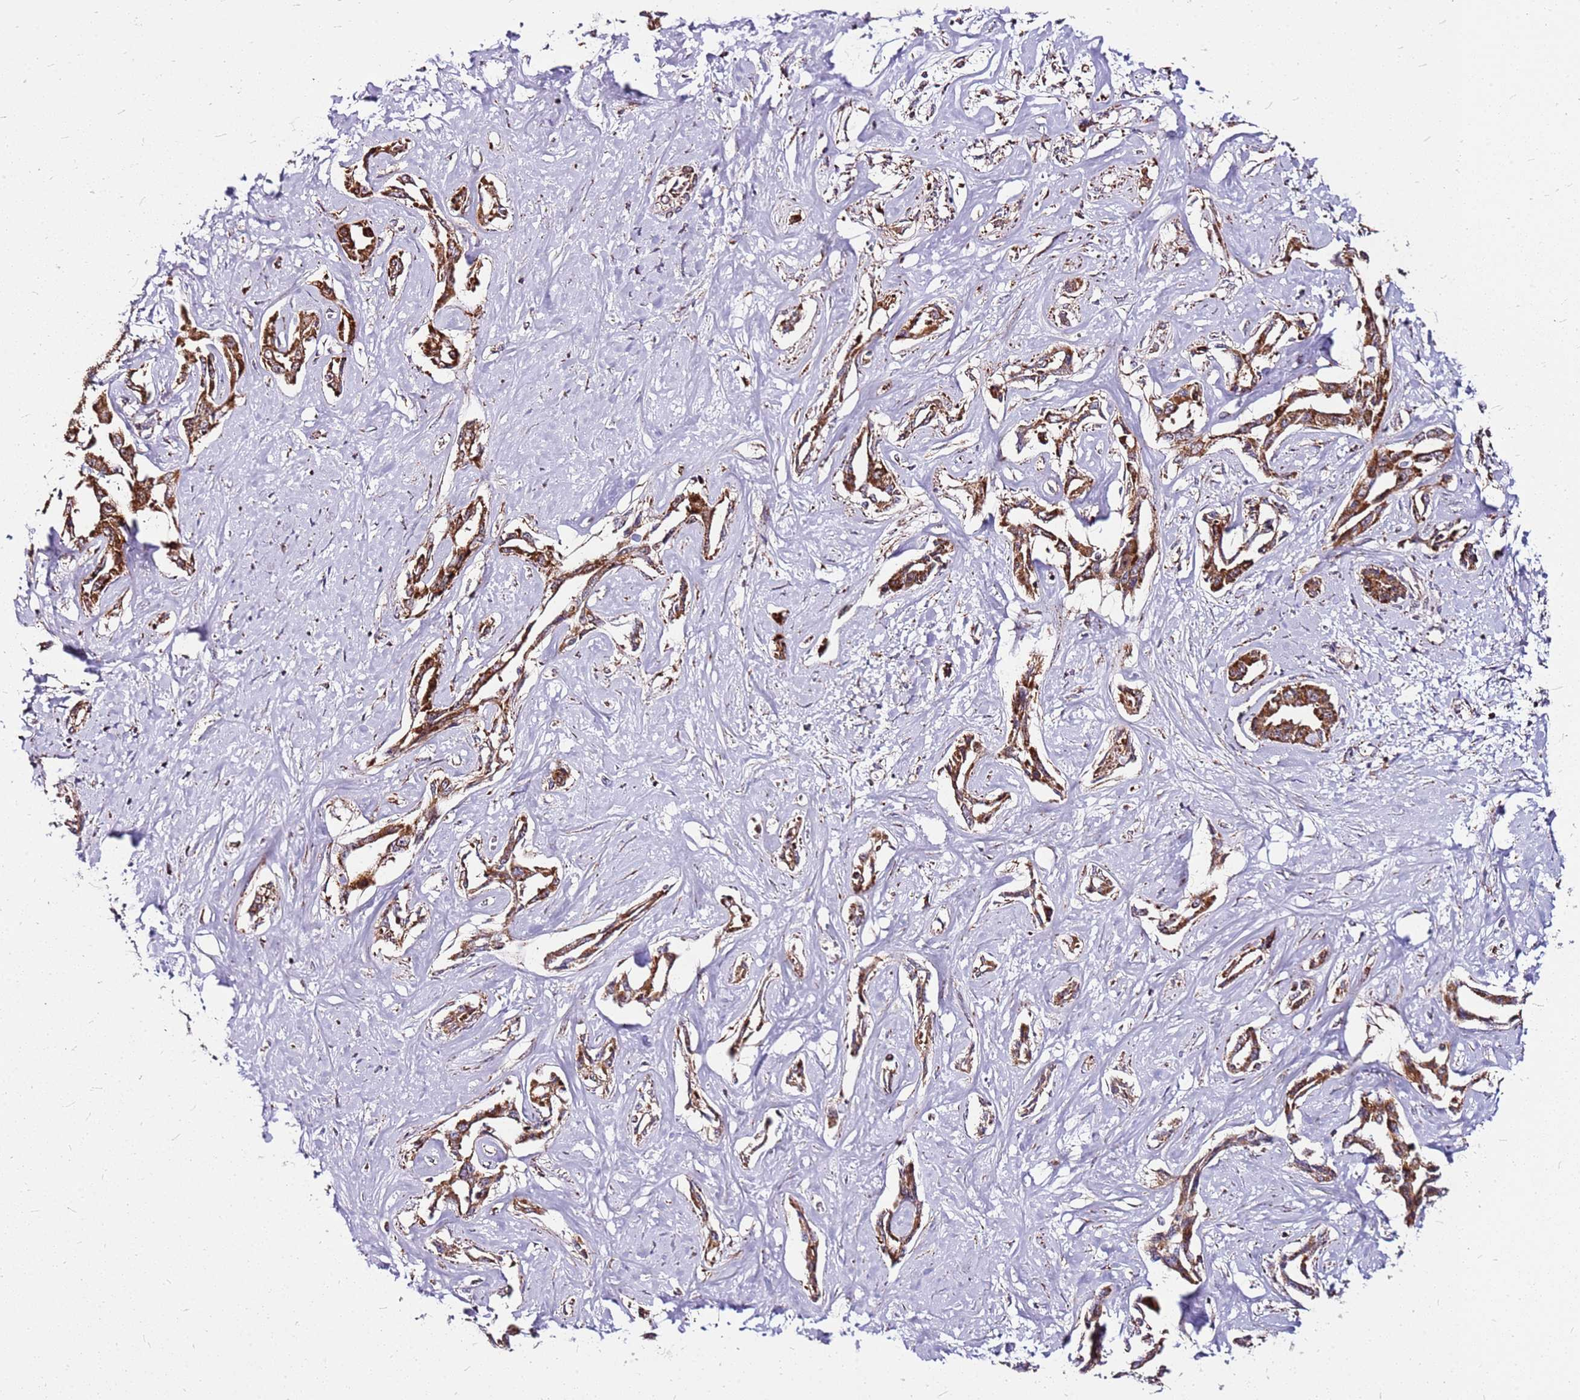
{"staining": {"intensity": "strong", "quantity": ">75%", "location": "cytoplasmic/membranous"}, "tissue": "liver cancer", "cell_type": "Tumor cells", "image_type": "cancer", "snomed": [{"axis": "morphology", "description": "Cholangiocarcinoma"}, {"axis": "topography", "description": "Liver"}], "caption": "A micrograph of human cholangiocarcinoma (liver) stained for a protein shows strong cytoplasmic/membranous brown staining in tumor cells.", "gene": "OR51T1", "patient": {"sex": "male", "age": 59}}